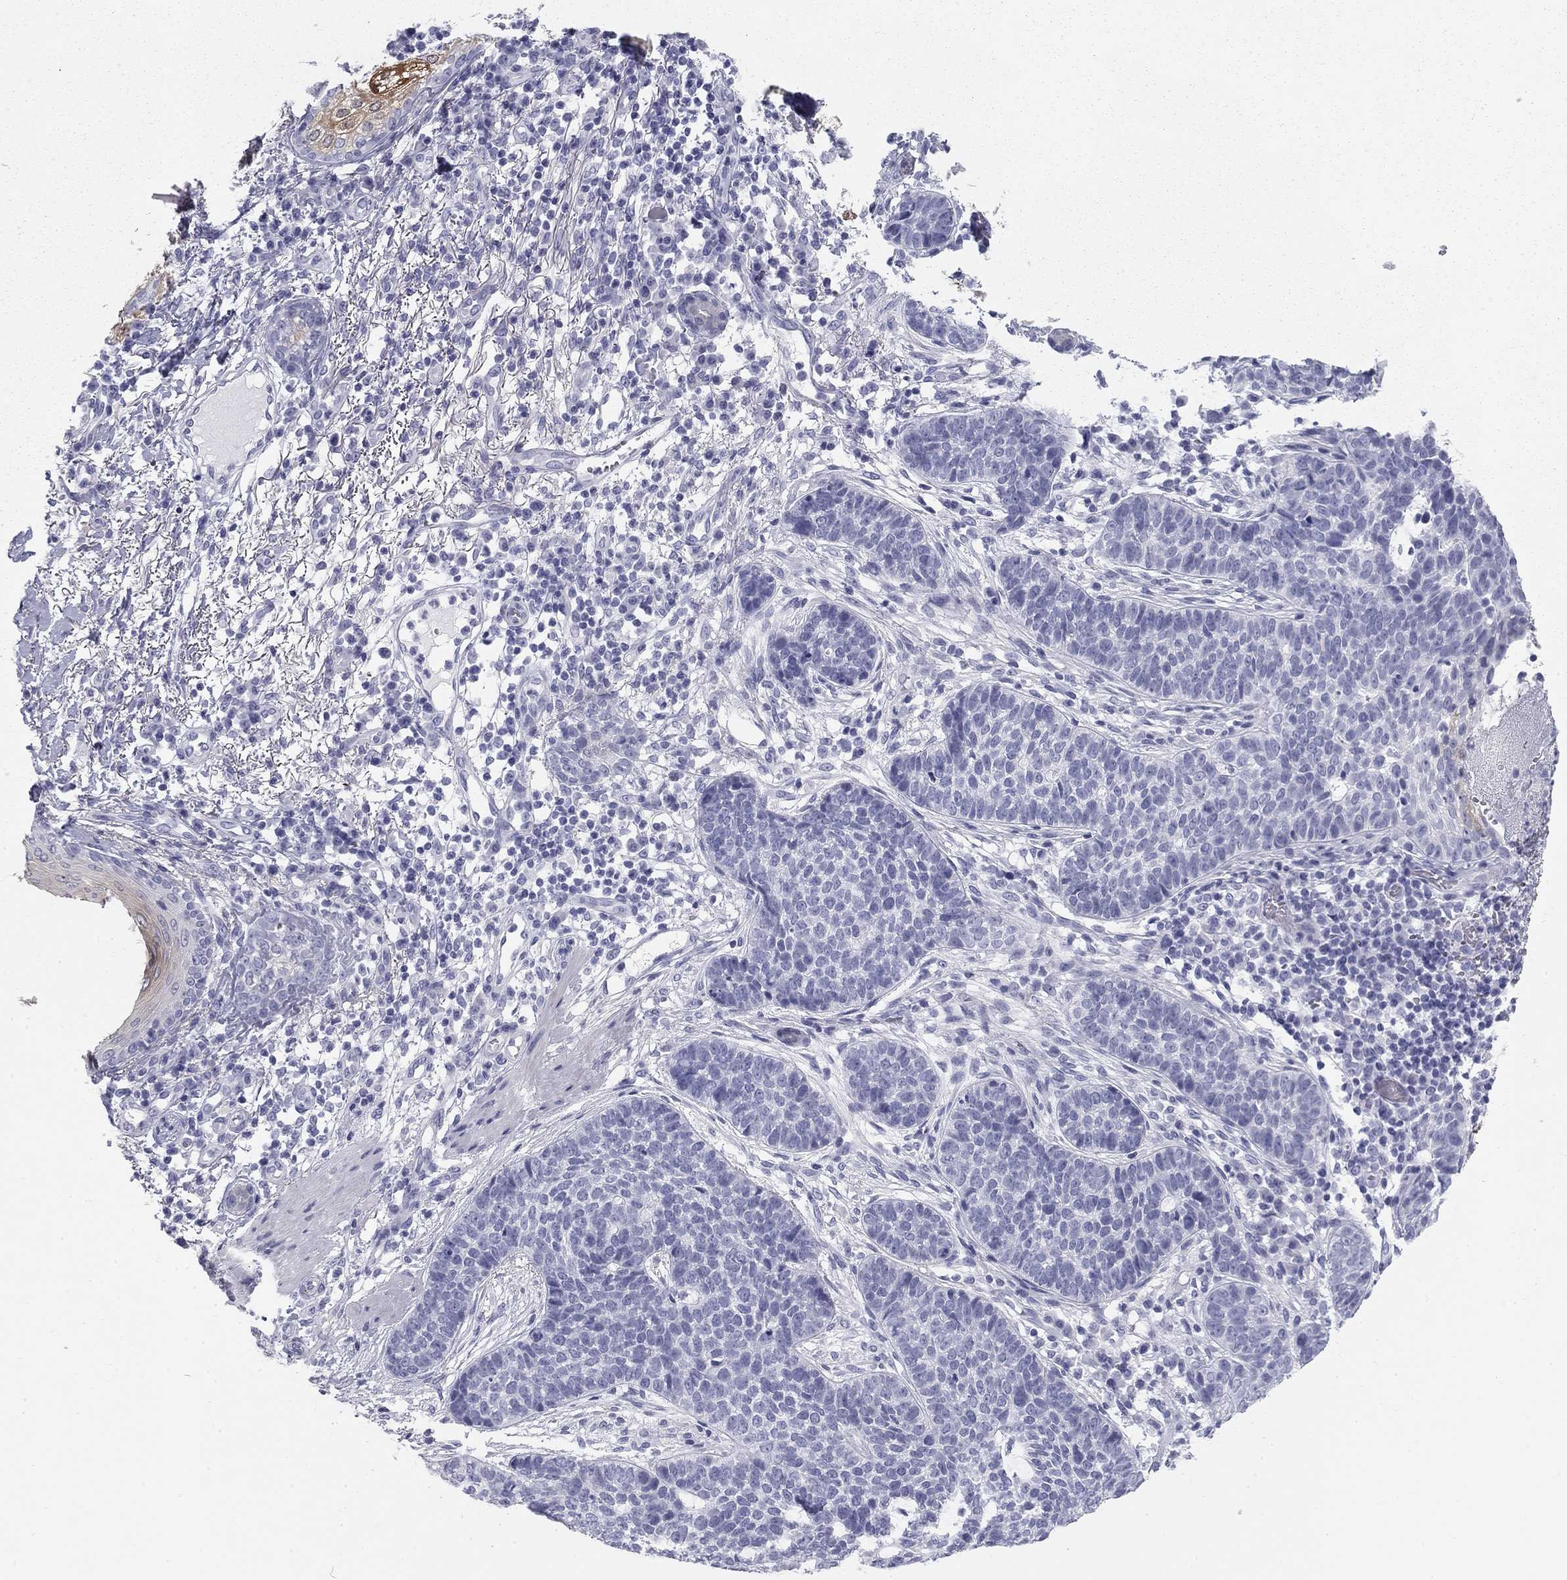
{"staining": {"intensity": "negative", "quantity": "none", "location": "none"}, "tissue": "skin cancer", "cell_type": "Tumor cells", "image_type": "cancer", "snomed": [{"axis": "morphology", "description": "Squamous cell carcinoma, NOS"}, {"axis": "topography", "description": "Skin"}], "caption": "Immunohistochemistry (IHC) micrograph of skin squamous cell carcinoma stained for a protein (brown), which reveals no positivity in tumor cells.", "gene": "SULT2B1", "patient": {"sex": "male", "age": 88}}